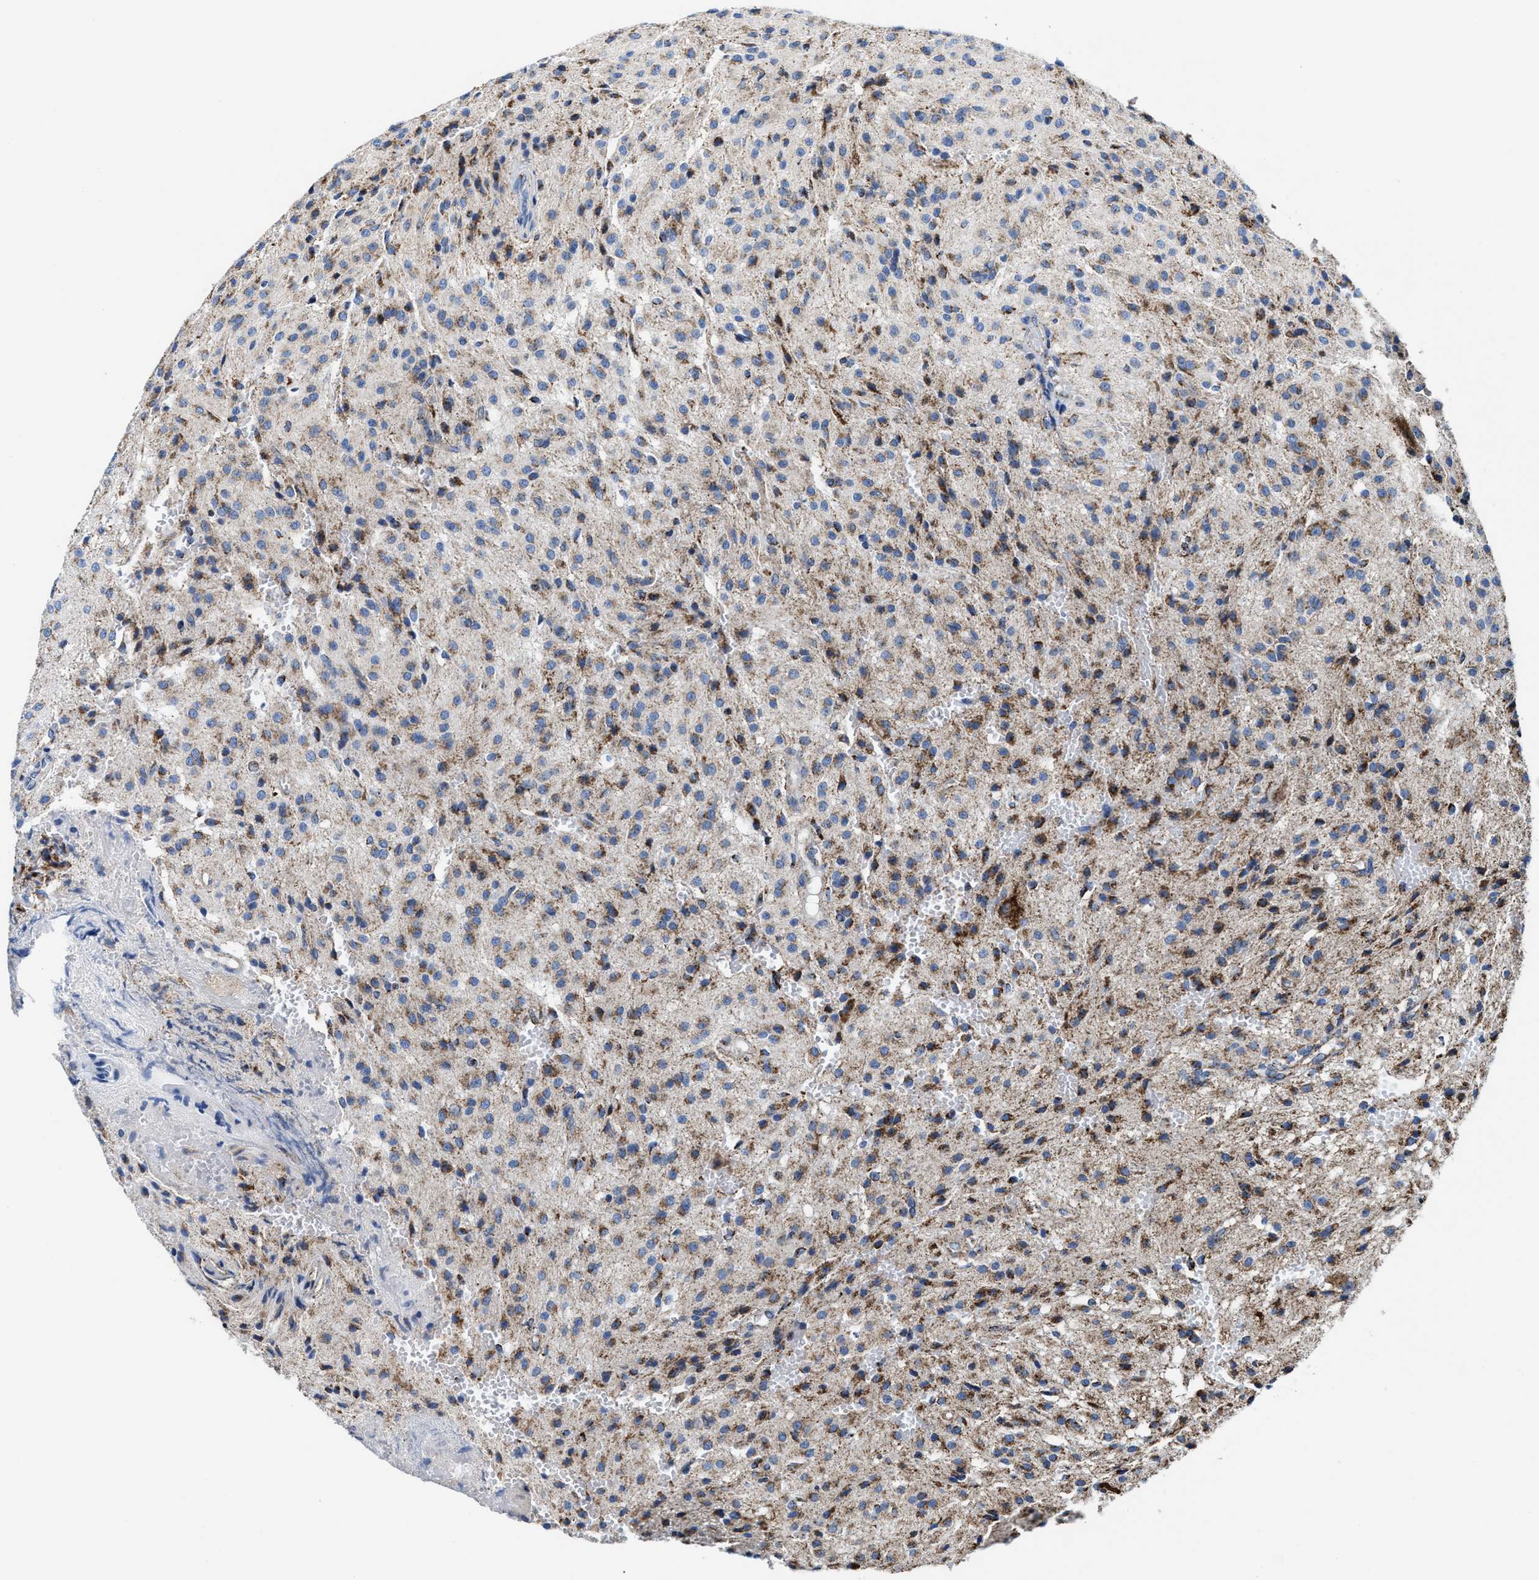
{"staining": {"intensity": "moderate", "quantity": ">75%", "location": "cytoplasmic/membranous"}, "tissue": "glioma", "cell_type": "Tumor cells", "image_type": "cancer", "snomed": [{"axis": "morphology", "description": "Glioma, malignant, High grade"}, {"axis": "topography", "description": "Brain"}], "caption": "Immunohistochemical staining of human malignant glioma (high-grade) displays medium levels of moderate cytoplasmic/membranous staining in about >75% of tumor cells.", "gene": "ALDH1B1", "patient": {"sex": "female", "age": 59}}